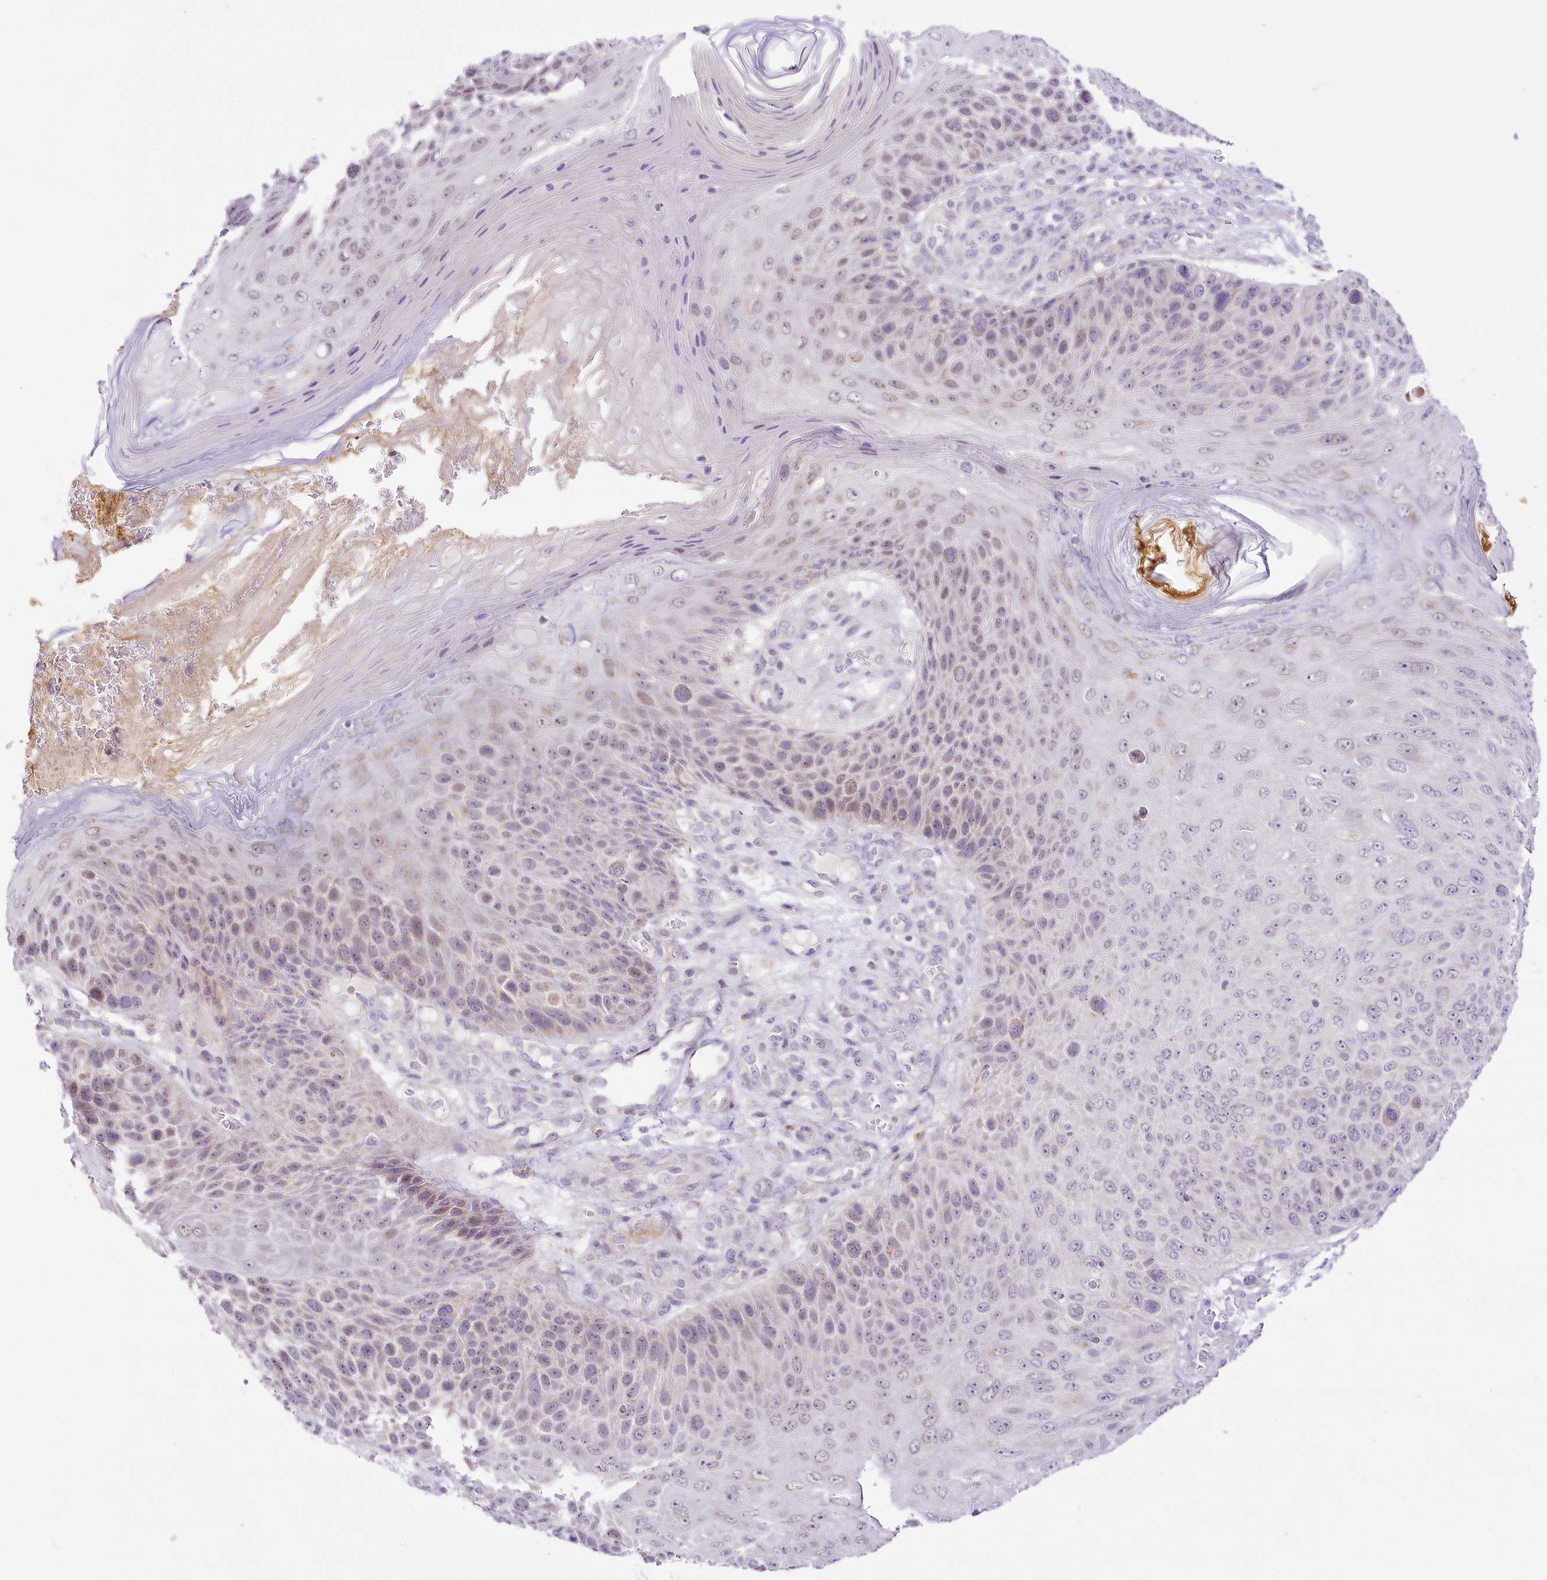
{"staining": {"intensity": "negative", "quantity": "none", "location": "none"}, "tissue": "skin cancer", "cell_type": "Tumor cells", "image_type": "cancer", "snomed": [{"axis": "morphology", "description": "Squamous cell carcinoma, NOS"}, {"axis": "topography", "description": "Skin"}], "caption": "Immunohistochemistry (IHC) micrograph of neoplastic tissue: human skin squamous cell carcinoma stained with DAB (3,3'-diaminobenzidine) demonstrates no significant protein expression in tumor cells. (DAB immunohistochemistry visualized using brightfield microscopy, high magnification).", "gene": "CCDC30", "patient": {"sex": "female", "age": 88}}